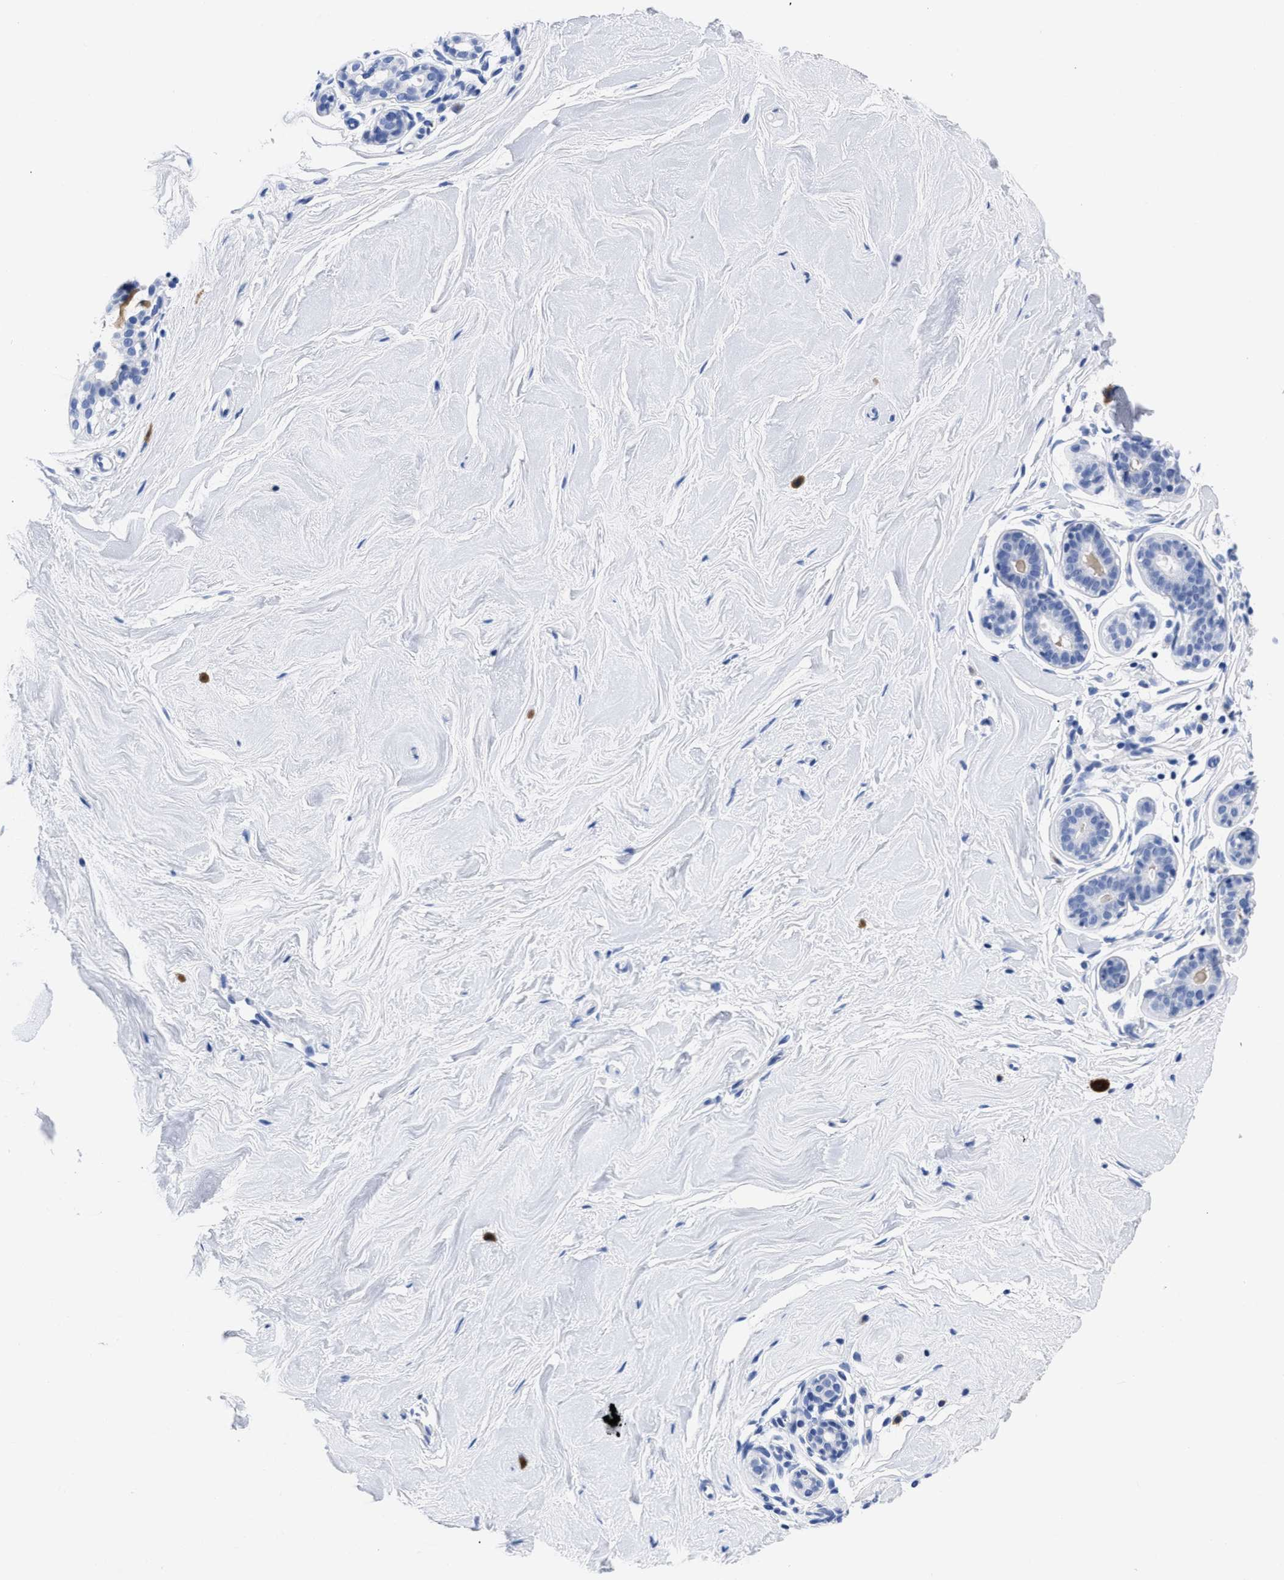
{"staining": {"intensity": "negative", "quantity": "none", "location": "none"}, "tissue": "breast", "cell_type": "Adipocytes", "image_type": "normal", "snomed": [{"axis": "morphology", "description": "Normal tissue, NOS"}, {"axis": "topography", "description": "Breast"}], "caption": "An immunohistochemistry (IHC) micrograph of normal breast is shown. There is no staining in adipocytes of breast. (Immunohistochemistry, brightfield microscopy, high magnification).", "gene": "TREML1", "patient": {"sex": "female", "age": 22}}